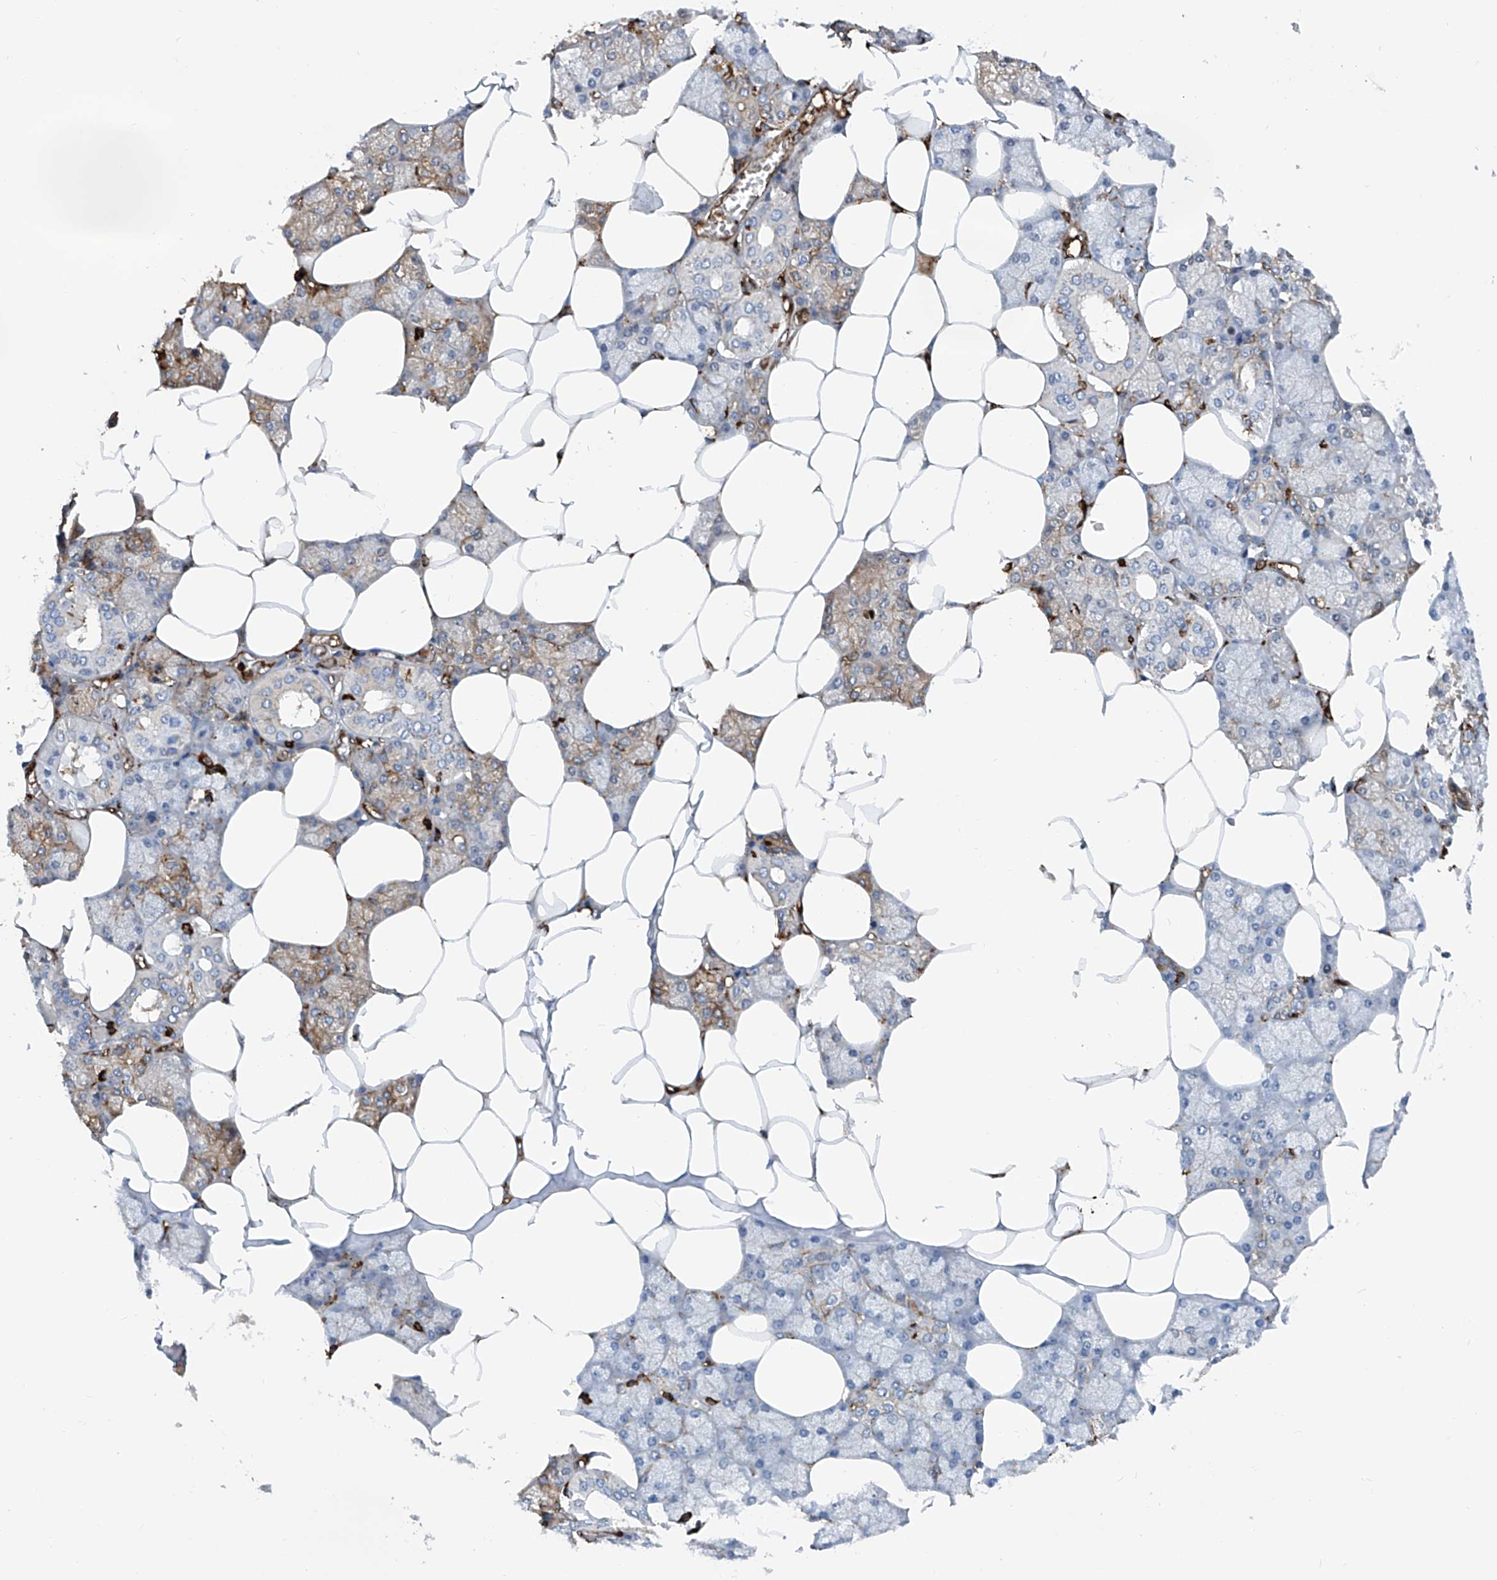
{"staining": {"intensity": "moderate", "quantity": "<25%", "location": "cytoplasmic/membranous"}, "tissue": "salivary gland", "cell_type": "Glandular cells", "image_type": "normal", "snomed": [{"axis": "morphology", "description": "Normal tissue, NOS"}, {"axis": "topography", "description": "Salivary gland"}], "caption": "Immunohistochemical staining of unremarkable human salivary gland reveals low levels of moderate cytoplasmic/membranous positivity in about <25% of glandular cells. The protein of interest is stained brown, and the nuclei are stained in blue (DAB (3,3'-diaminobenzidine) IHC with brightfield microscopy, high magnification).", "gene": "ZNF484", "patient": {"sex": "male", "age": 62}}